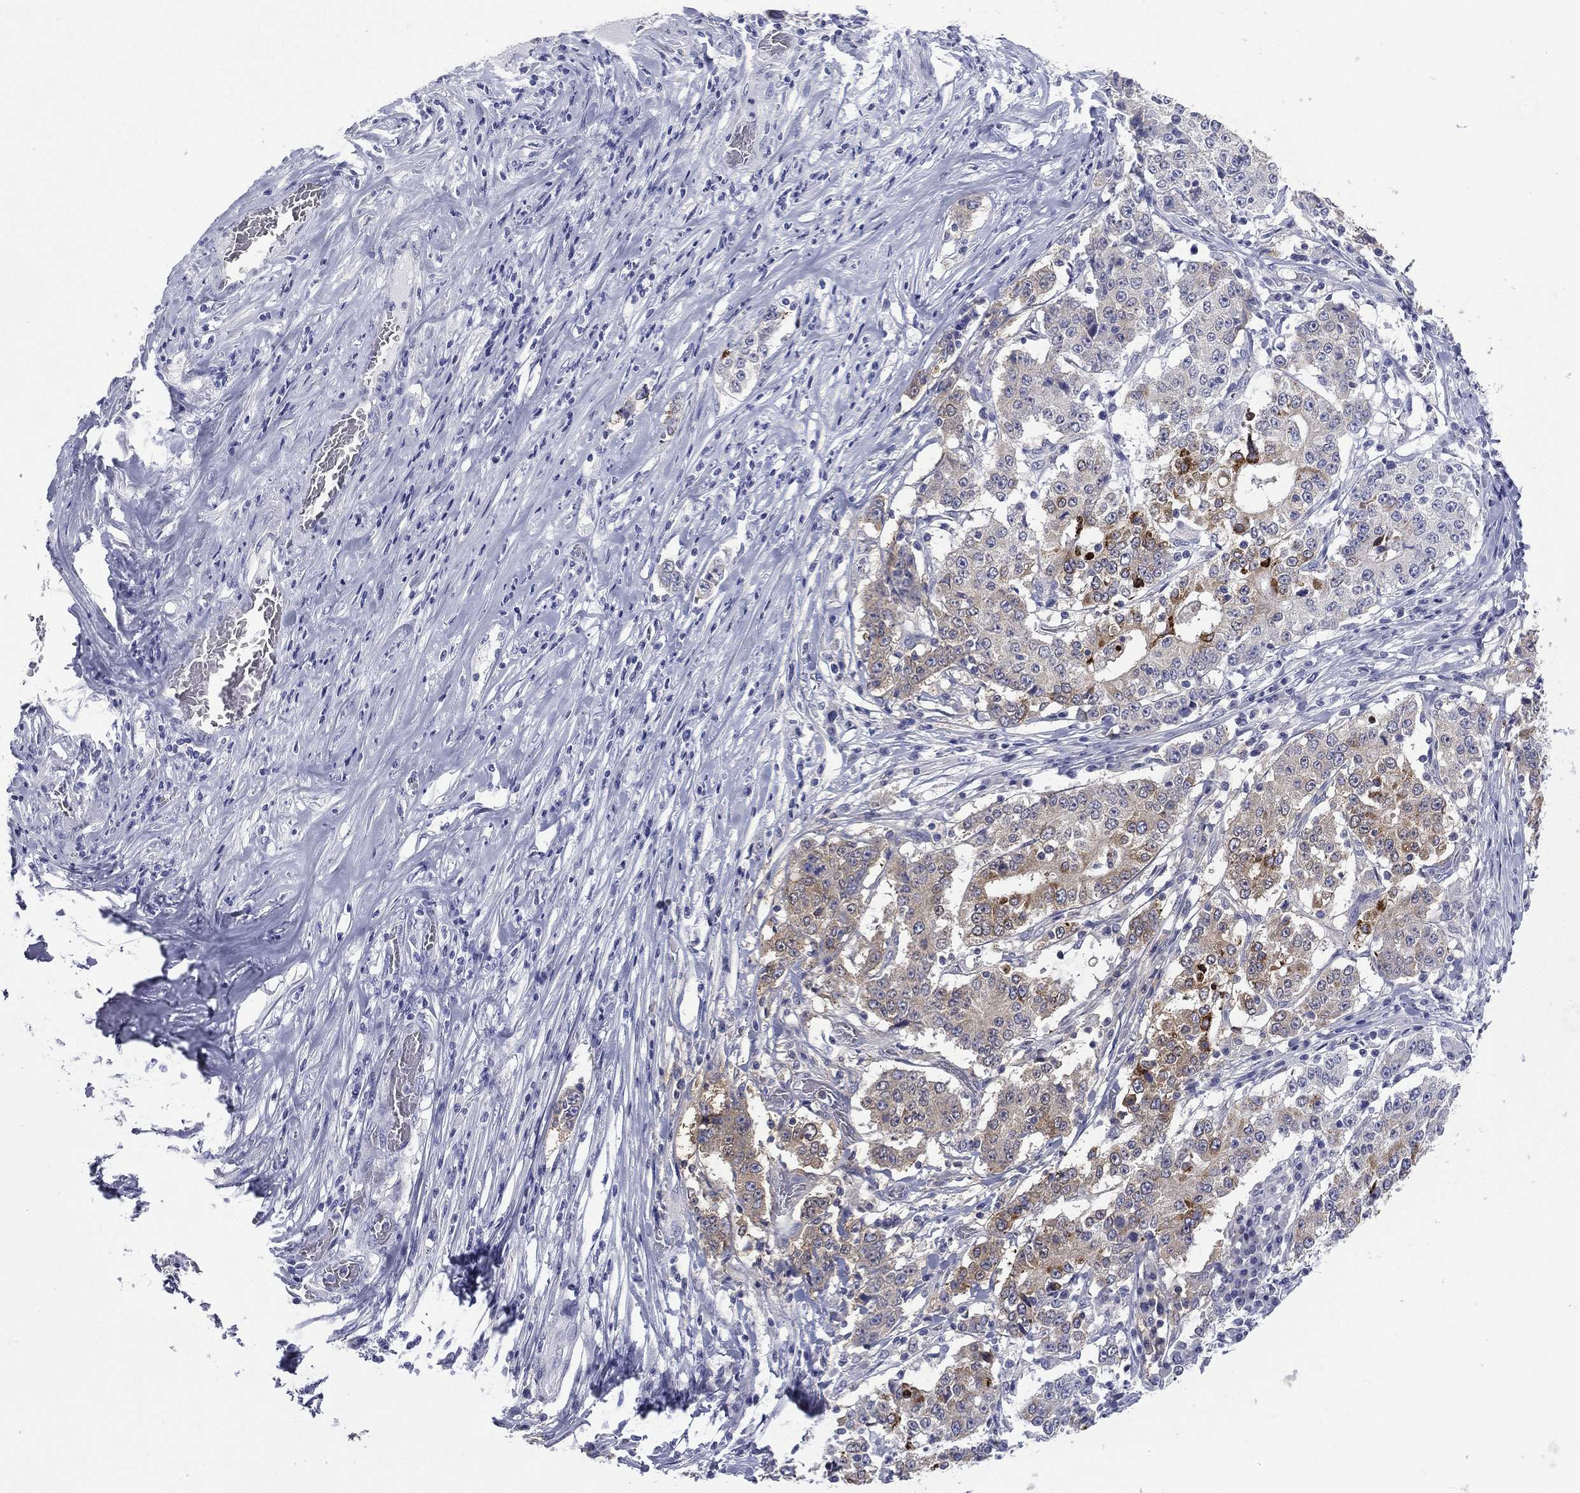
{"staining": {"intensity": "strong", "quantity": "<25%", "location": "cytoplasmic/membranous"}, "tissue": "stomach cancer", "cell_type": "Tumor cells", "image_type": "cancer", "snomed": [{"axis": "morphology", "description": "Adenocarcinoma, NOS"}, {"axis": "topography", "description": "Stomach"}], "caption": "Stomach cancer stained with immunohistochemistry demonstrates strong cytoplasmic/membranous positivity in approximately <25% of tumor cells.", "gene": "CES2", "patient": {"sex": "male", "age": 59}}